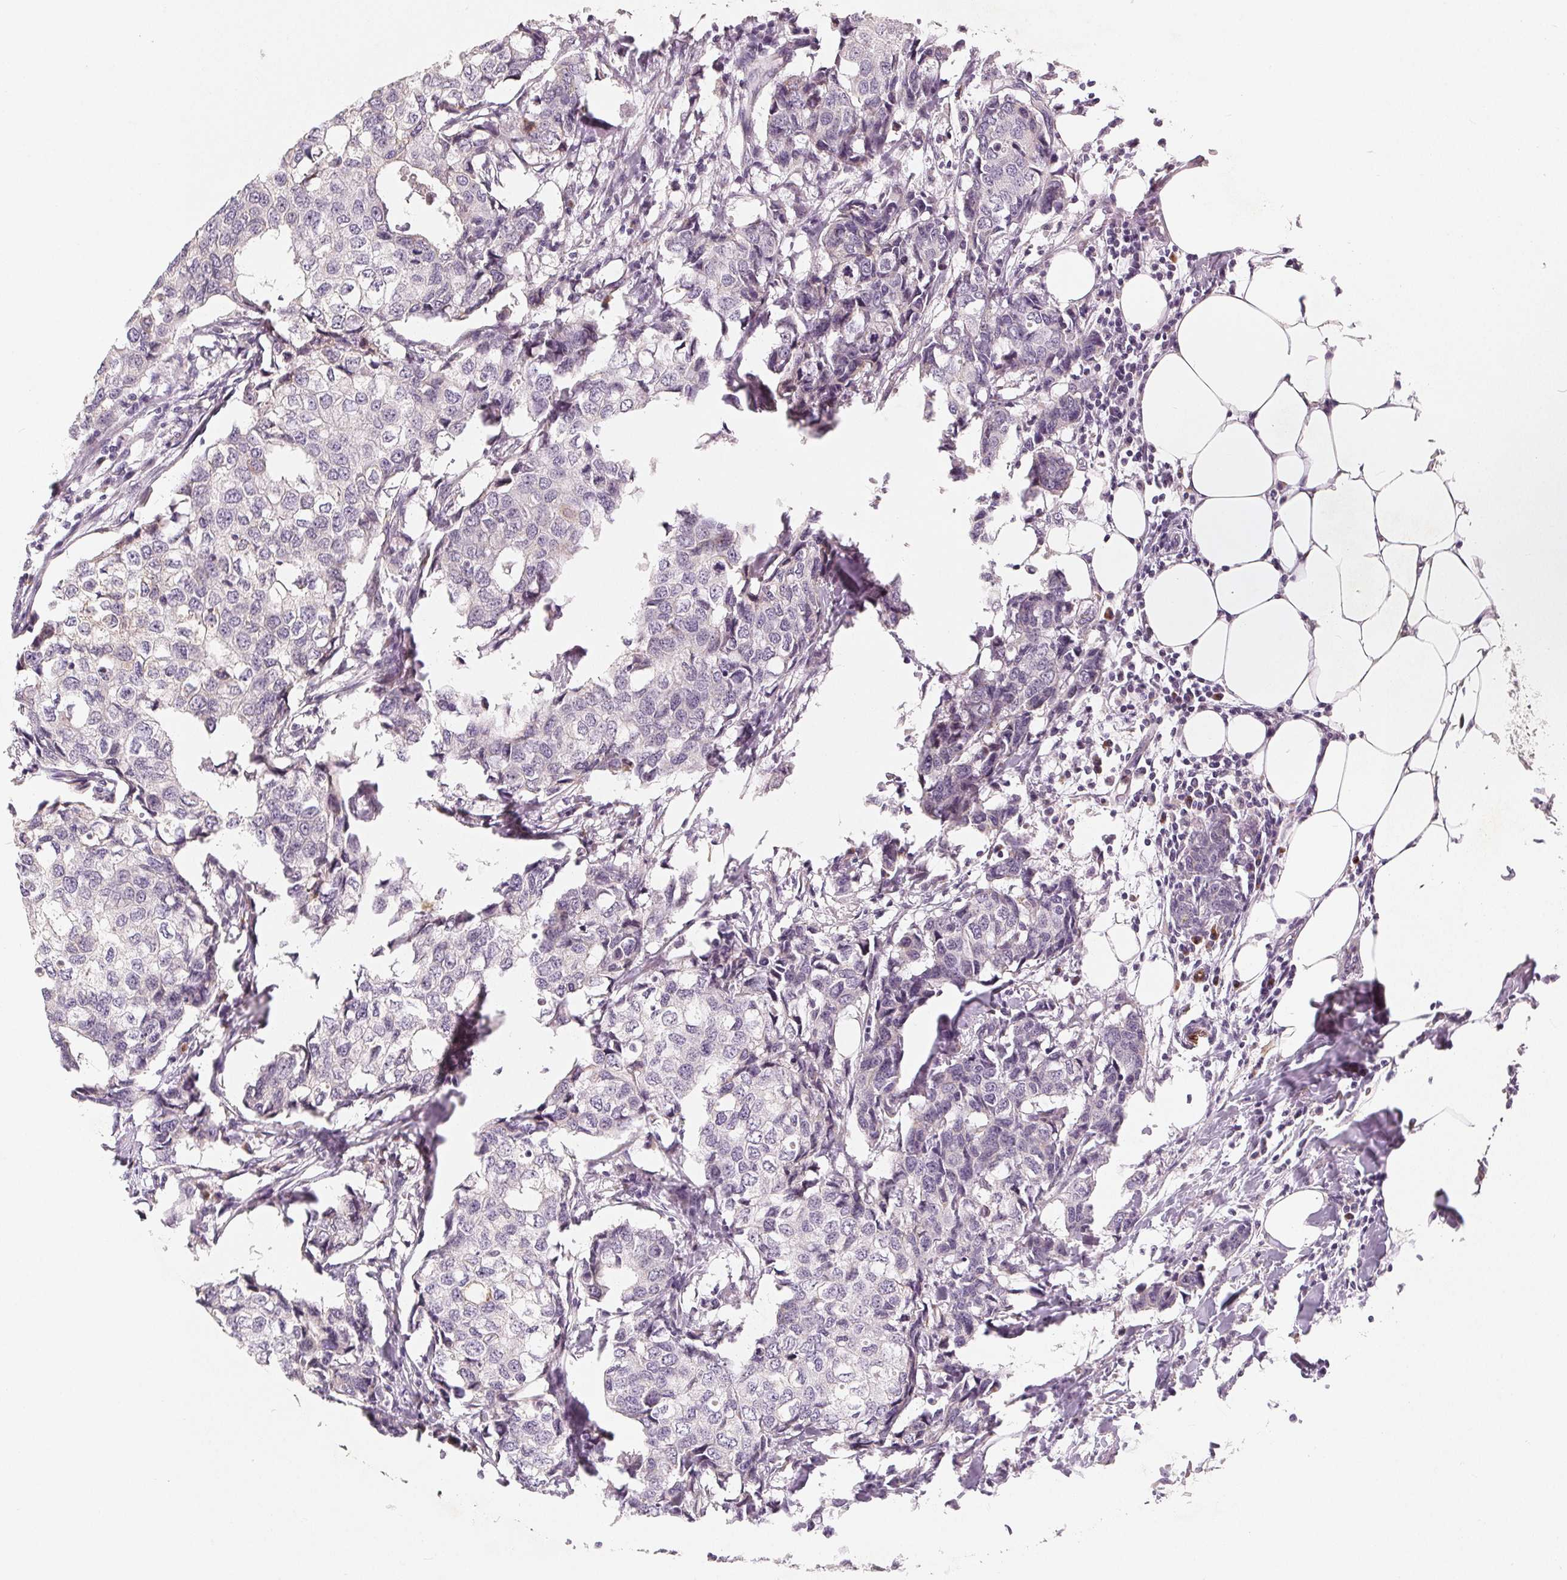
{"staining": {"intensity": "negative", "quantity": "none", "location": "none"}, "tissue": "breast cancer", "cell_type": "Tumor cells", "image_type": "cancer", "snomed": [{"axis": "morphology", "description": "Duct carcinoma"}, {"axis": "topography", "description": "Breast"}], "caption": "High magnification brightfield microscopy of breast cancer (infiltrating ductal carcinoma) stained with DAB (brown) and counterstained with hematoxylin (blue): tumor cells show no significant staining.", "gene": "TMSB15B", "patient": {"sex": "female", "age": 27}}